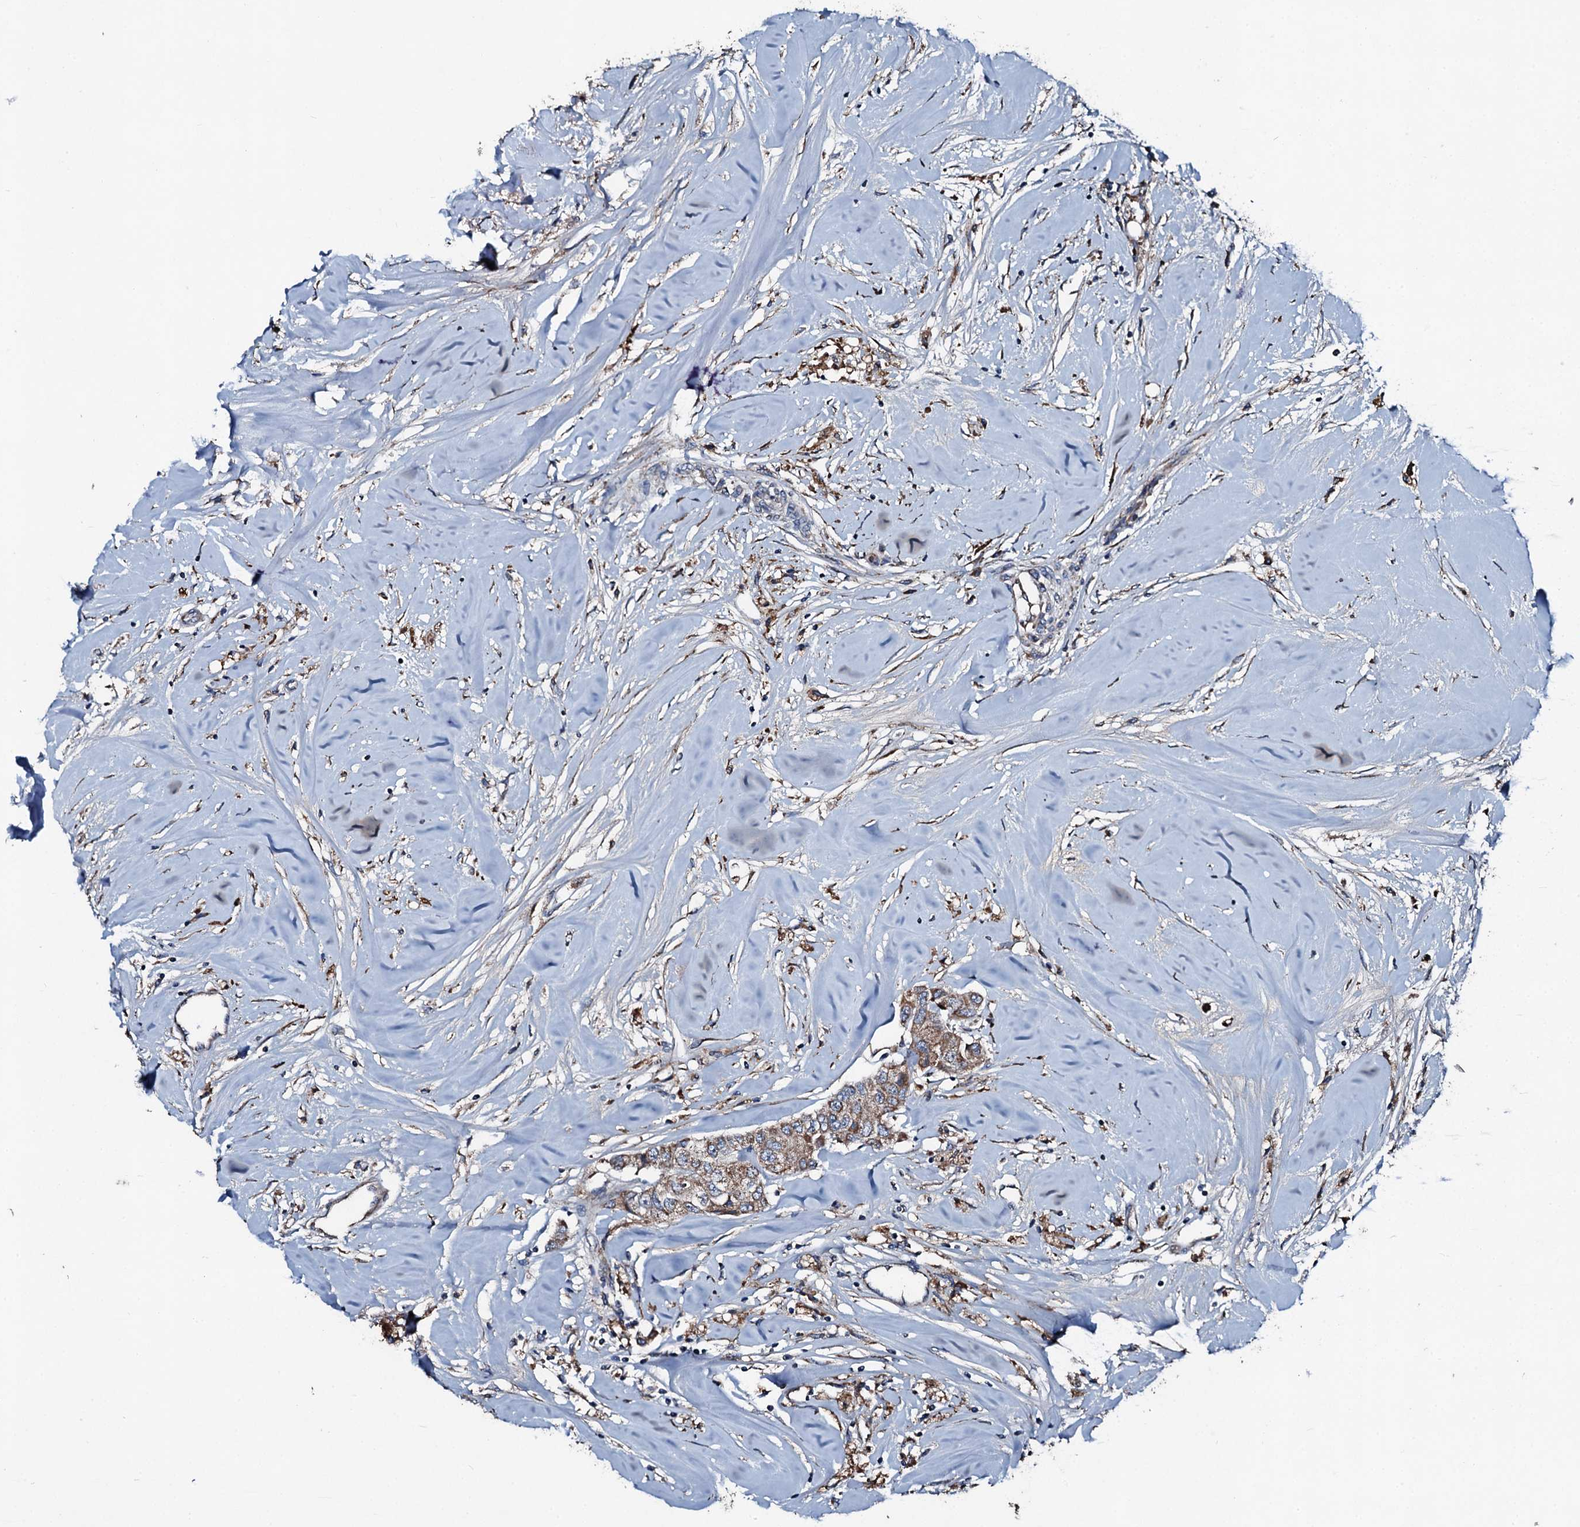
{"staining": {"intensity": "moderate", "quantity": ">75%", "location": "cytoplasmic/membranous"}, "tissue": "breast cancer", "cell_type": "Tumor cells", "image_type": "cancer", "snomed": [{"axis": "morphology", "description": "Duct carcinoma"}, {"axis": "topography", "description": "Breast"}], "caption": "Immunohistochemistry micrograph of neoplastic tissue: human breast infiltrating ductal carcinoma stained using immunohistochemistry (IHC) exhibits medium levels of moderate protein expression localized specifically in the cytoplasmic/membranous of tumor cells, appearing as a cytoplasmic/membranous brown color.", "gene": "ACSS3", "patient": {"sex": "female", "age": 80}}